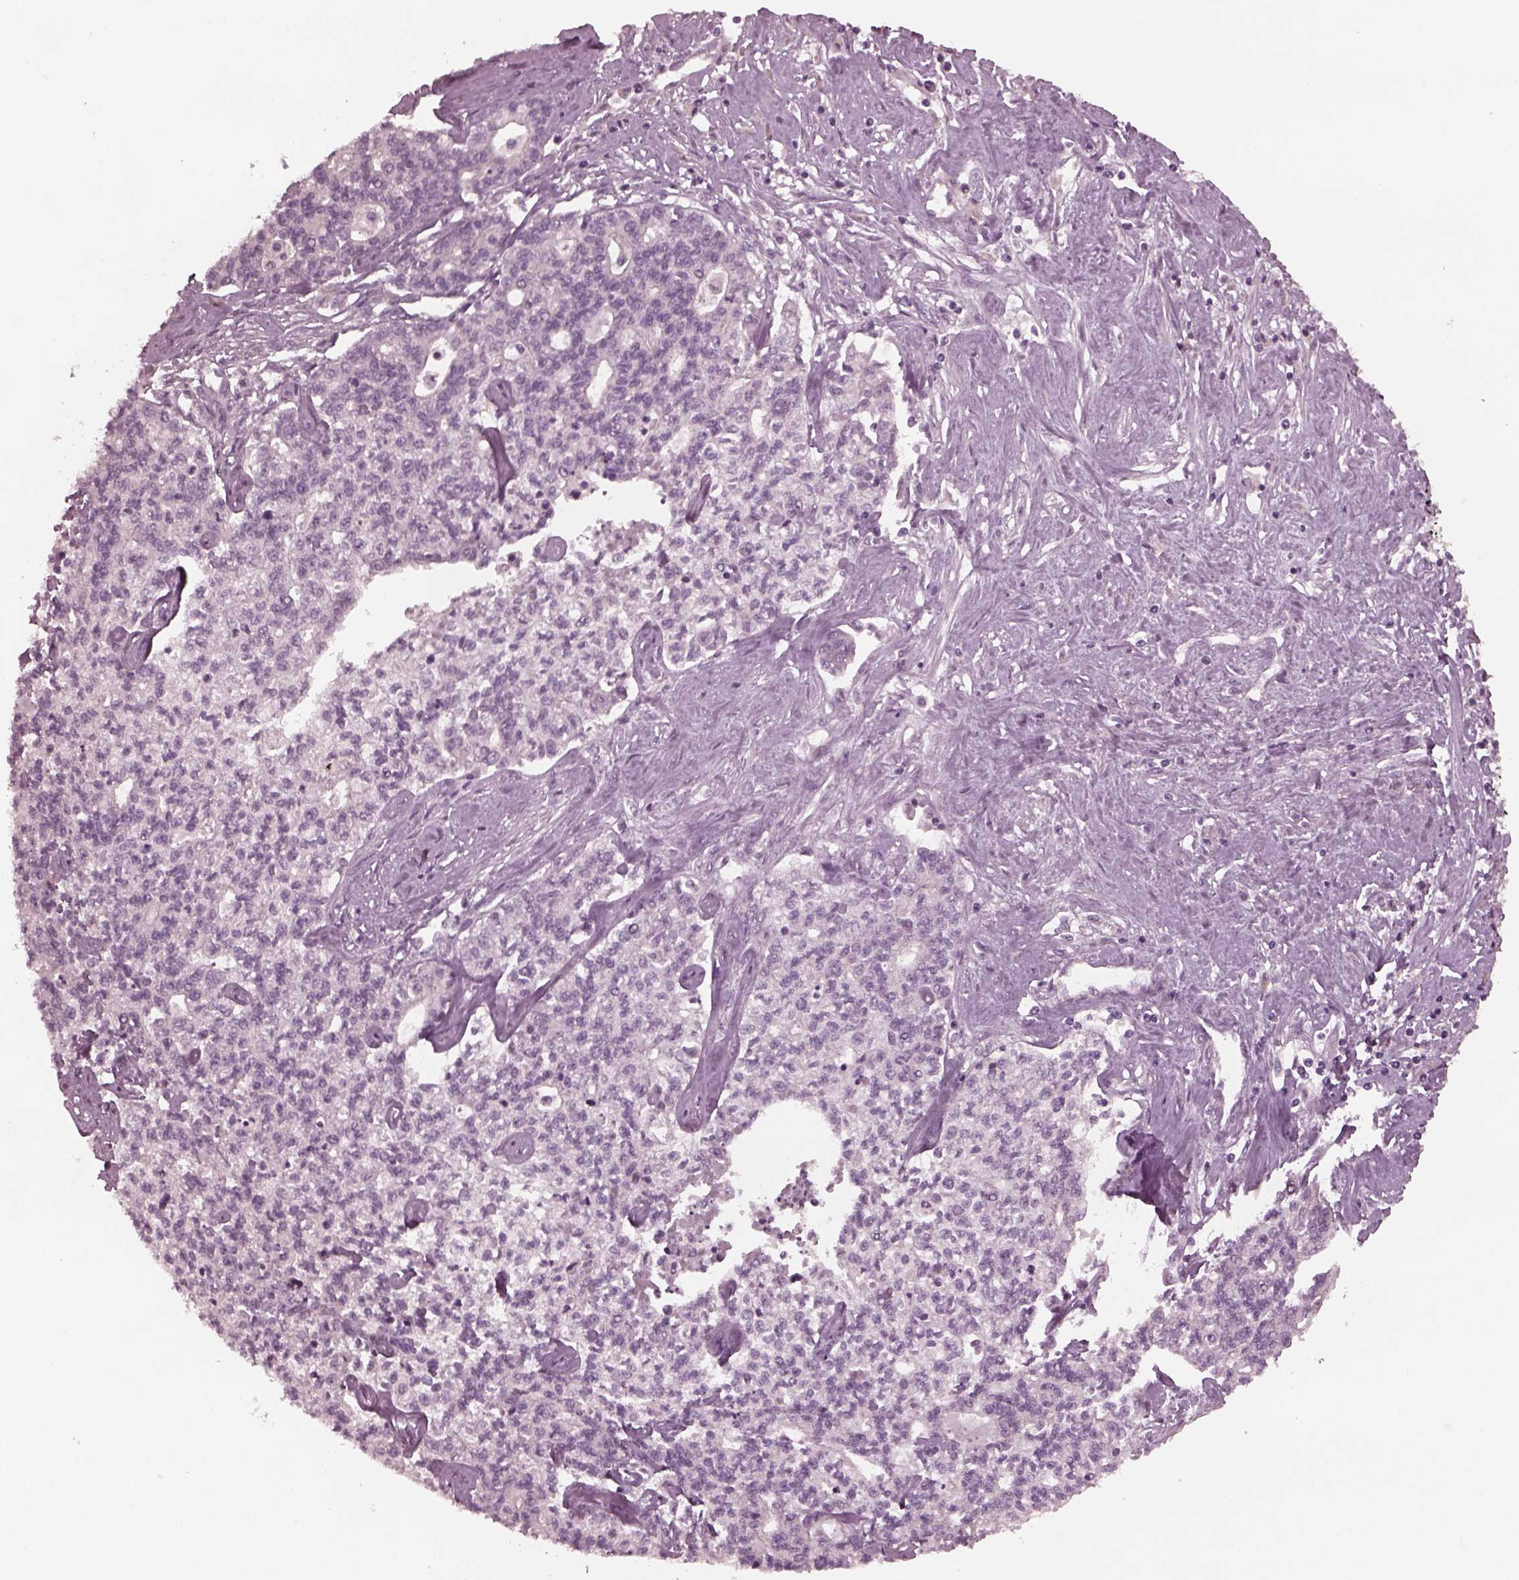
{"staining": {"intensity": "negative", "quantity": "none", "location": "none"}, "tissue": "liver cancer", "cell_type": "Tumor cells", "image_type": "cancer", "snomed": [{"axis": "morphology", "description": "Cholangiocarcinoma"}, {"axis": "topography", "description": "Liver"}], "caption": "An image of cholangiocarcinoma (liver) stained for a protein demonstrates no brown staining in tumor cells.", "gene": "TUBG1", "patient": {"sex": "female", "age": 61}}